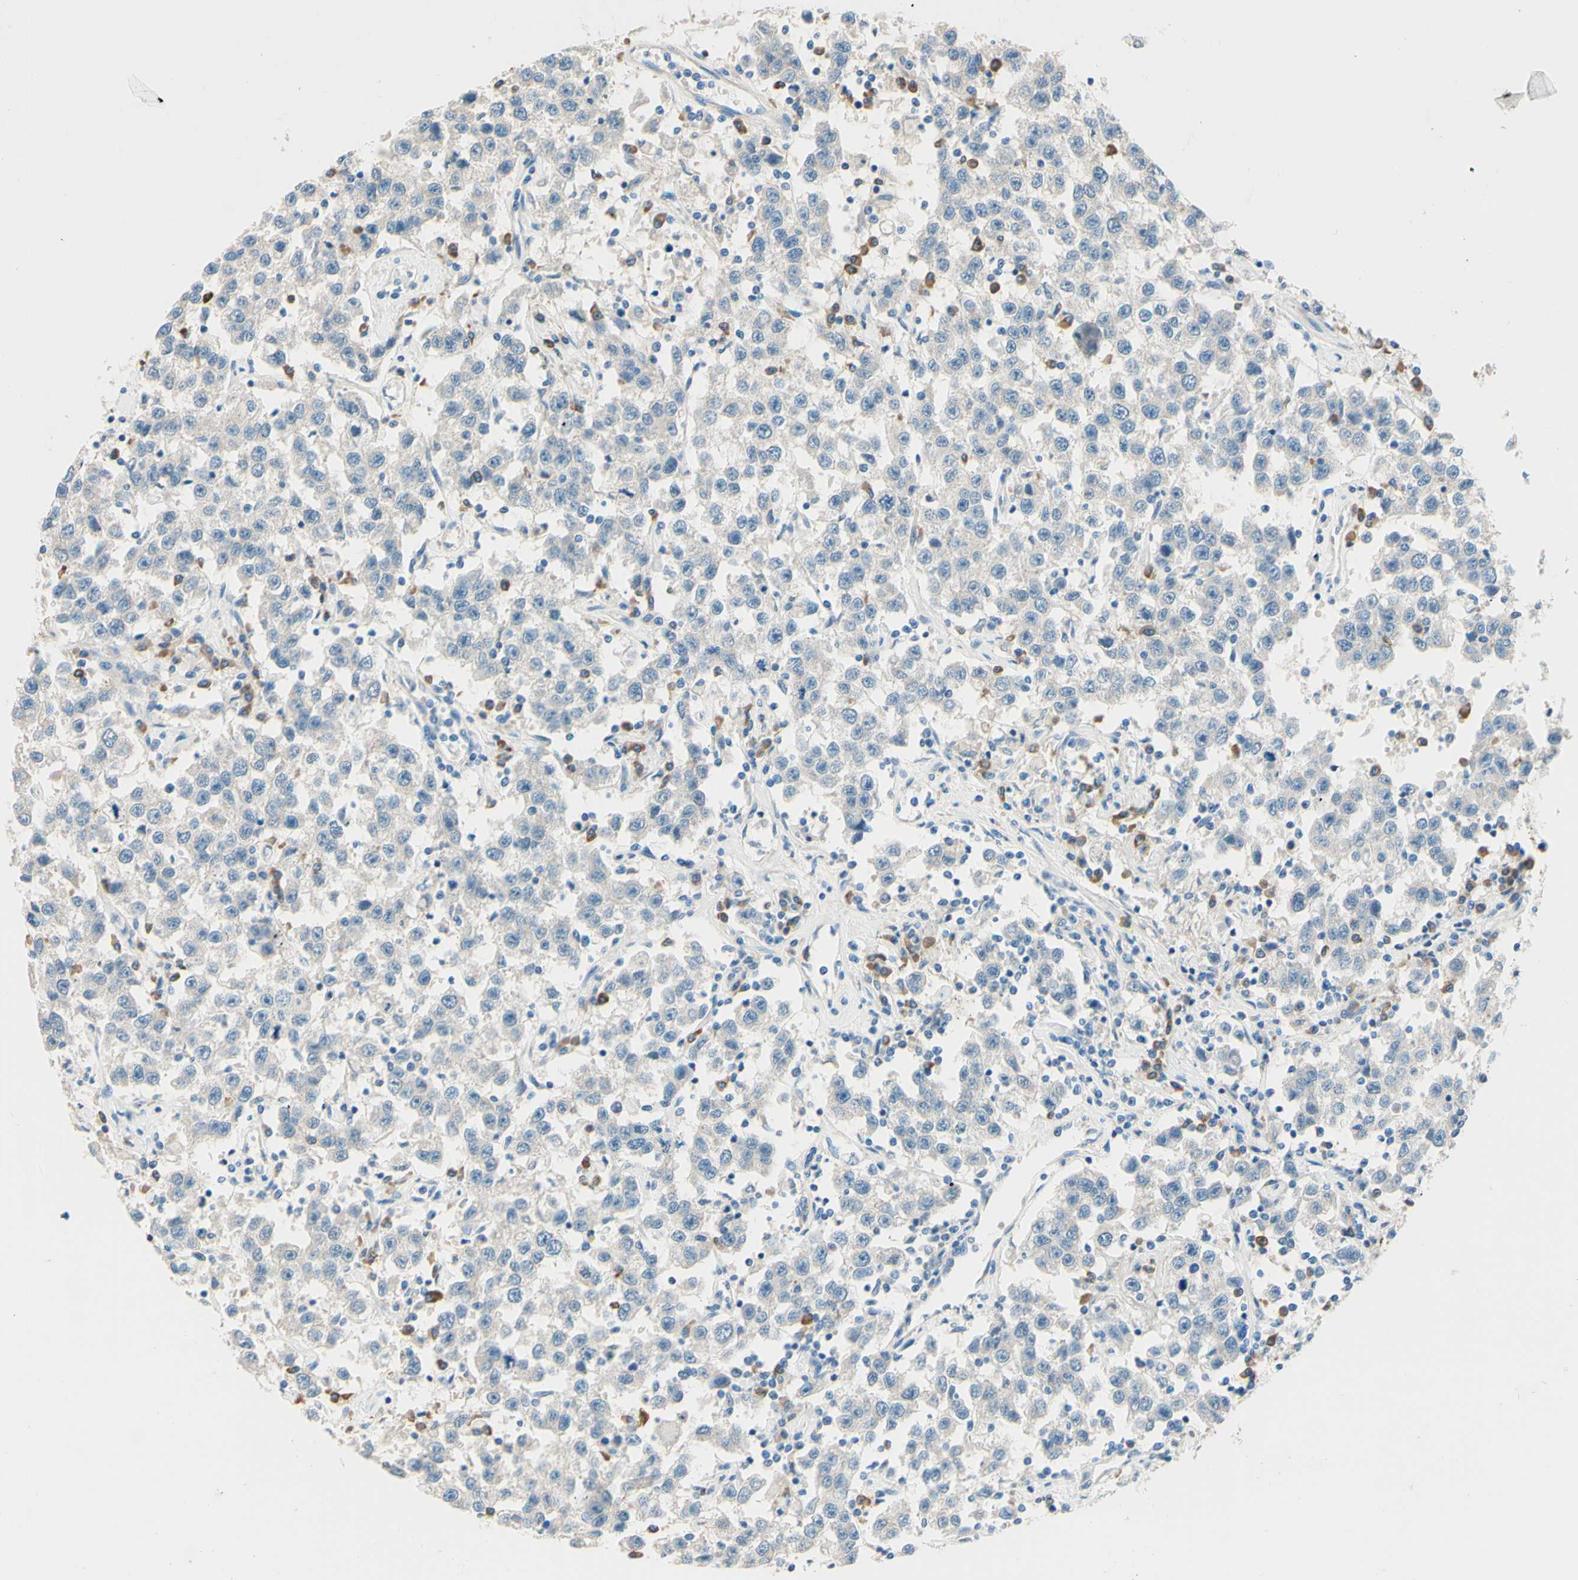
{"staining": {"intensity": "negative", "quantity": "none", "location": "none"}, "tissue": "testis cancer", "cell_type": "Tumor cells", "image_type": "cancer", "snomed": [{"axis": "morphology", "description": "Seminoma, NOS"}, {"axis": "topography", "description": "Testis"}], "caption": "High magnification brightfield microscopy of testis cancer (seminoma) stained with DAB (brown) and counterstained with hematoxylin (blue): tumor cells show no significant positivity. The staining was performed using DAB to visualize the protein expression in brown, while the nuclei were stained in blue with hematoxylin (Magnification: 20x).", "gene": "PASD1", "patient": {"sex": "male", "age": 41}}